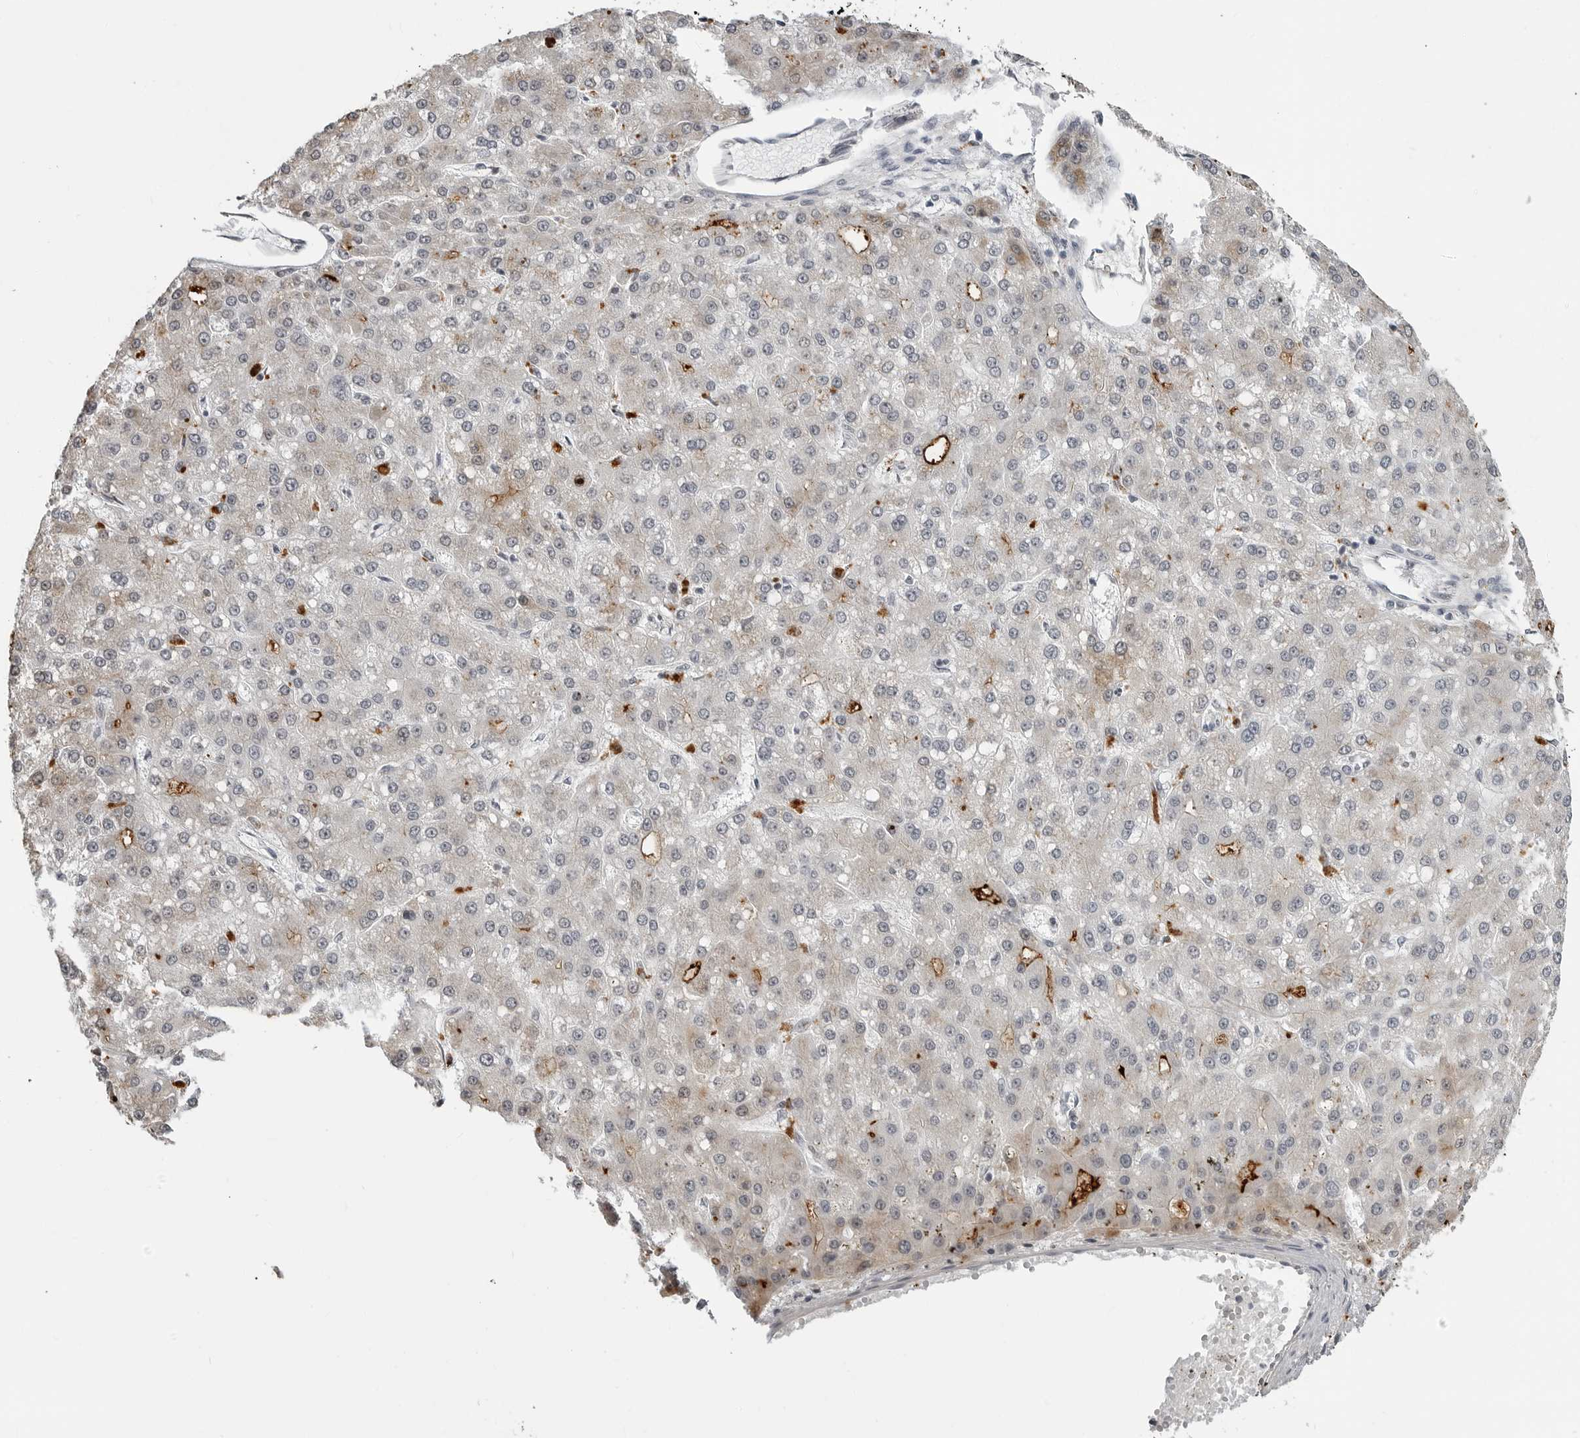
{"staining": {"intensity": "negative", "quantity": "none", "location": "none"}, "tissue": "liver cancer", "cell_type": "Tumor cells", "image_type": "cancer", "snomed": [{"axis": "morphology", "description": "Carcinoma, Hepatocellular, NOS"}, {"axis": "topography", "description": "Liver"}], "caption": "The histopathology image shows no staining of tumor cells in hepatocellular carcinoma (liver).", "gene": "CXCR5", "patient": {"sex": "male", "age": 67}}